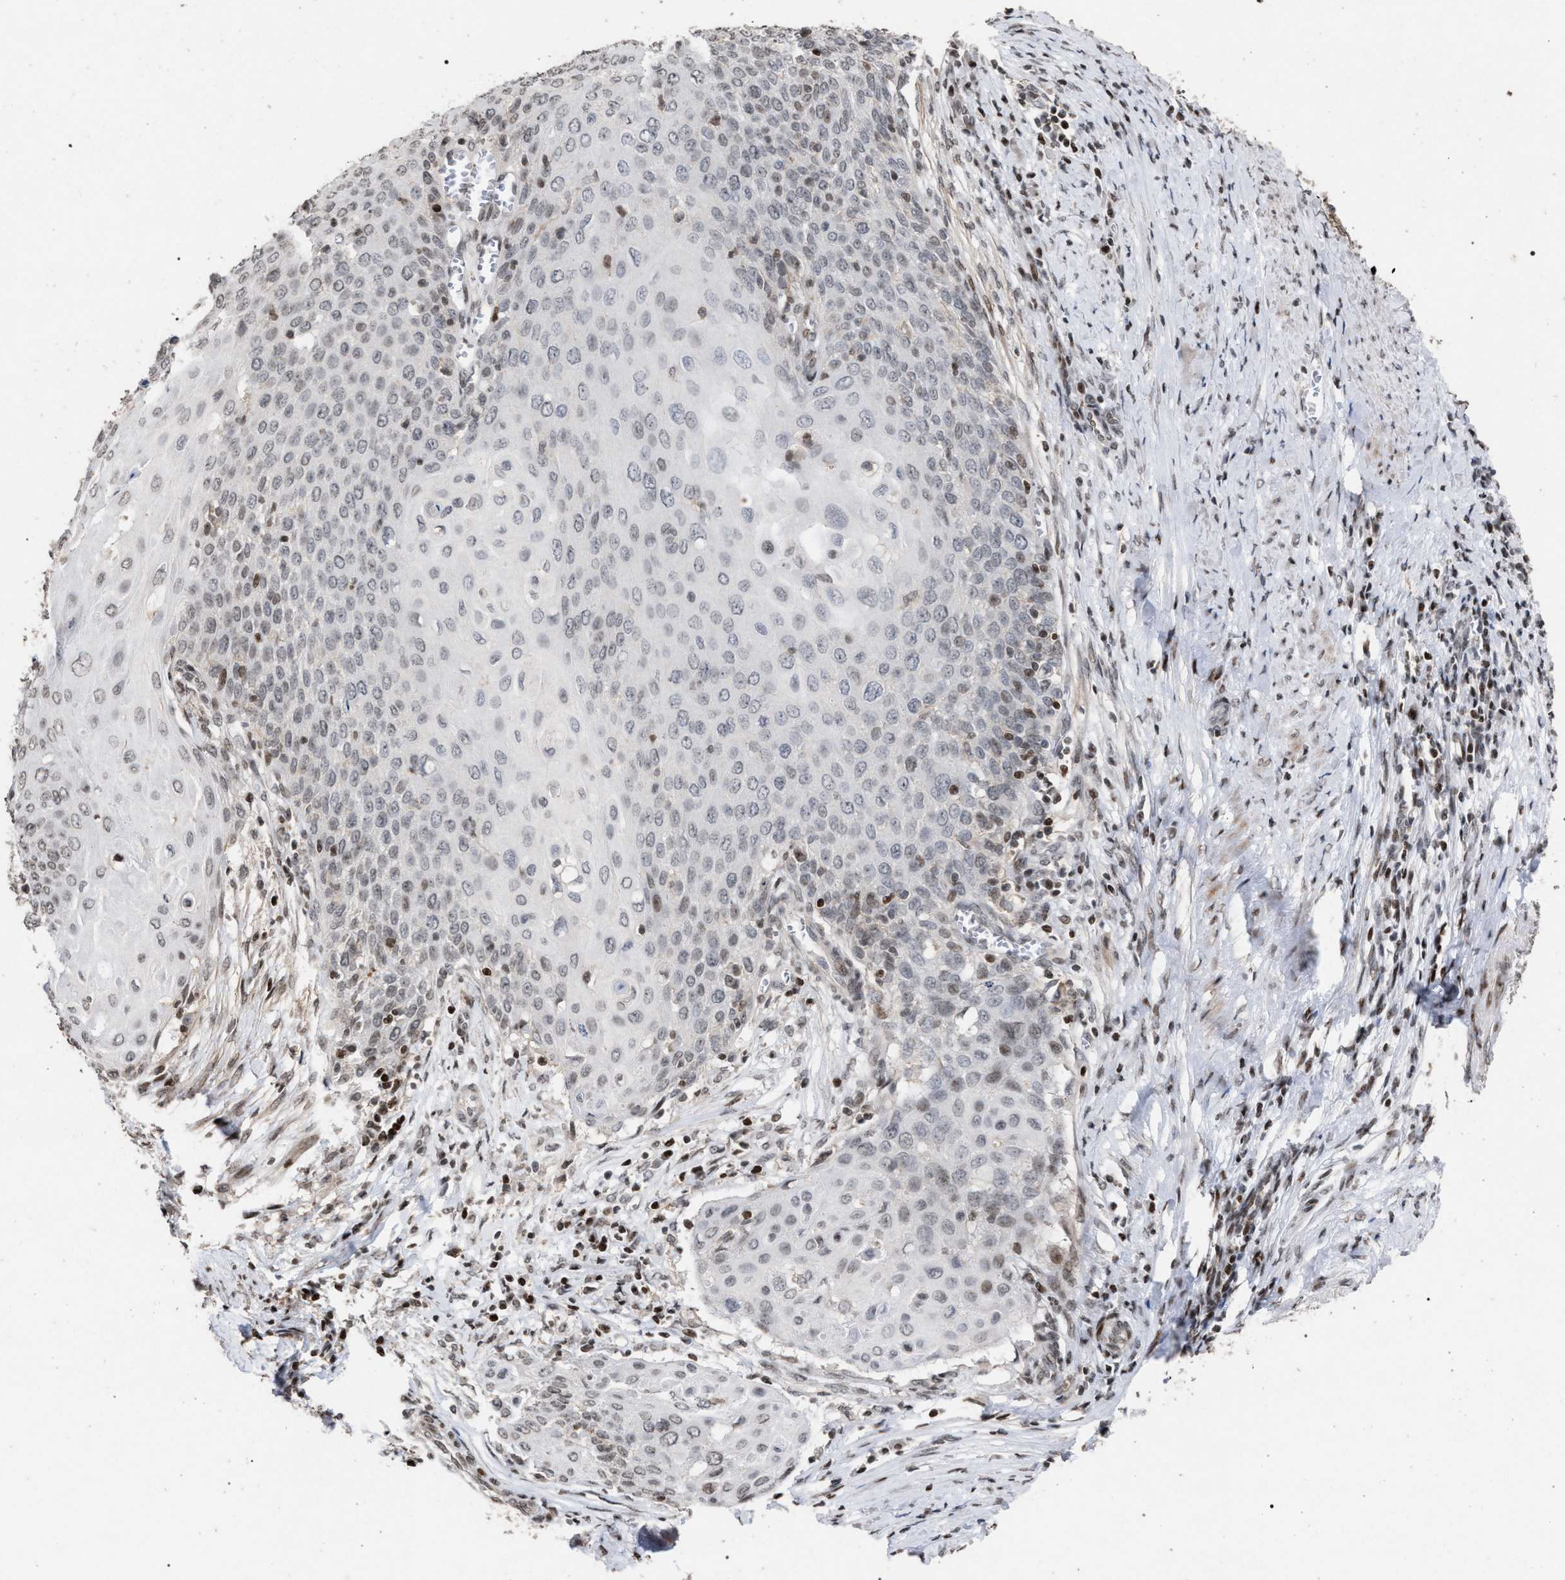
{"staining": {"intensity": "weak", "quantity": "<25%", "location": "nuclear"}, "tissue": "cervical cancer", "cell_type": "Tumor cells", "image_type": "cancer", "snomed": [{"axis": "morphology", "description": "Squamous cell carcinoma, NOS"}, {"axis": "topography", "description": "Cervix"}], "caption": "A histopathology image of cervical cancer (squamous cell carcinoma) stained for a protein exhibits no brown staining in tumor cells.", "gene": "FOXD3", "patient": {"sex": "female", "age": 39}}